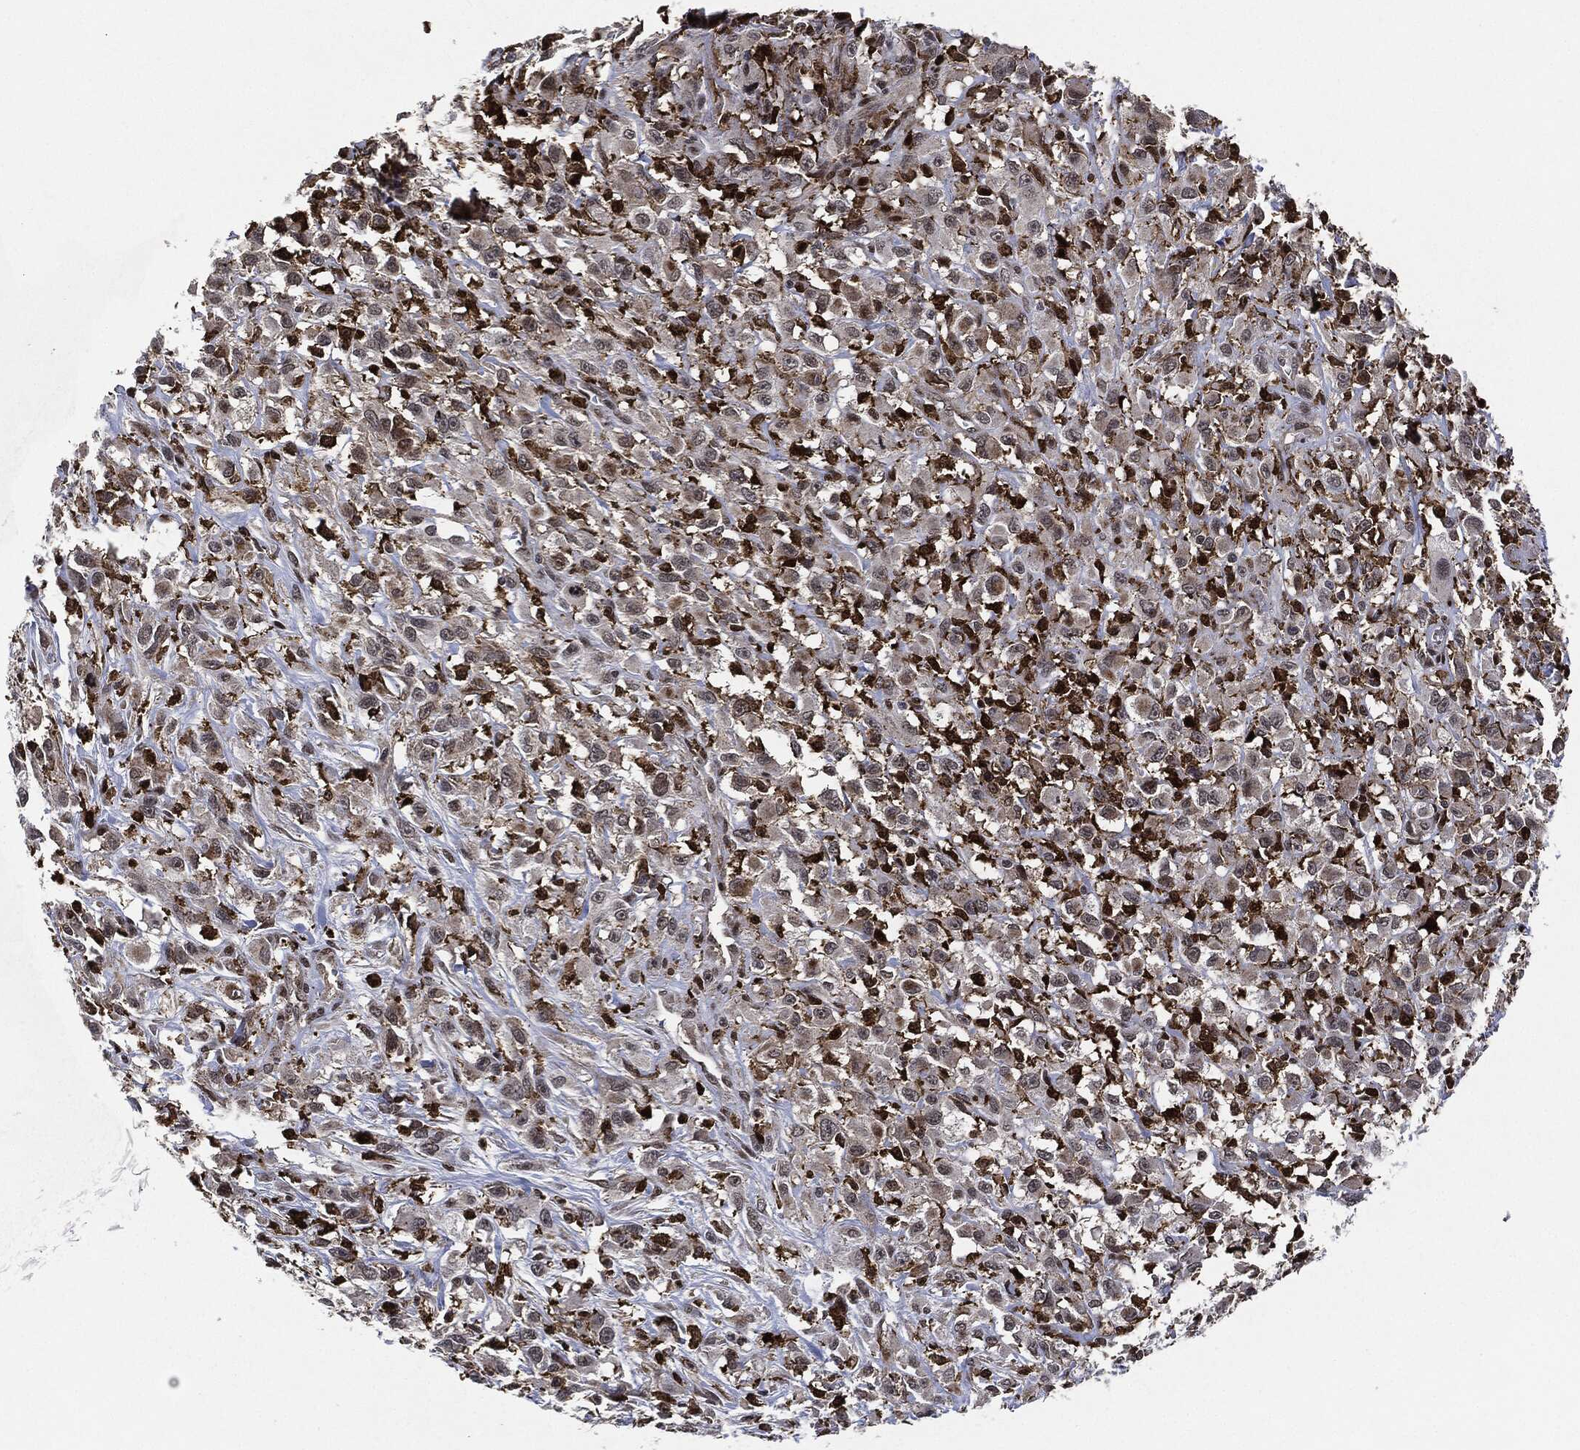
{"staining": {"intensity": "moderate", "quantity": "<25%", "location": "cytoplasmic/membranous"}, "tissue": "head and neck cancer", "cell_type": "Tumor cells", "image_type": "cancer", "snomed": [{"axis": "morphology", "description": "Squamous cell carcinoma, NOS"}, {"axis": "morphology", "description": "Squamous cell carcinoma, metastatic, NOS"}, {"axis": "topography", "description": "Oral tissue"}, {"axis": "topography", "description": "Head-Neck"}], "caption": "The photomicrograph displays a brown stain indicating the presence of a protein in the cytoplasmic/membranous of tumor cells in head and neck metastatic squamous cell carcinoma.", "gene": "NANOS3", "patient": {"sex": "female", "age": 85}}